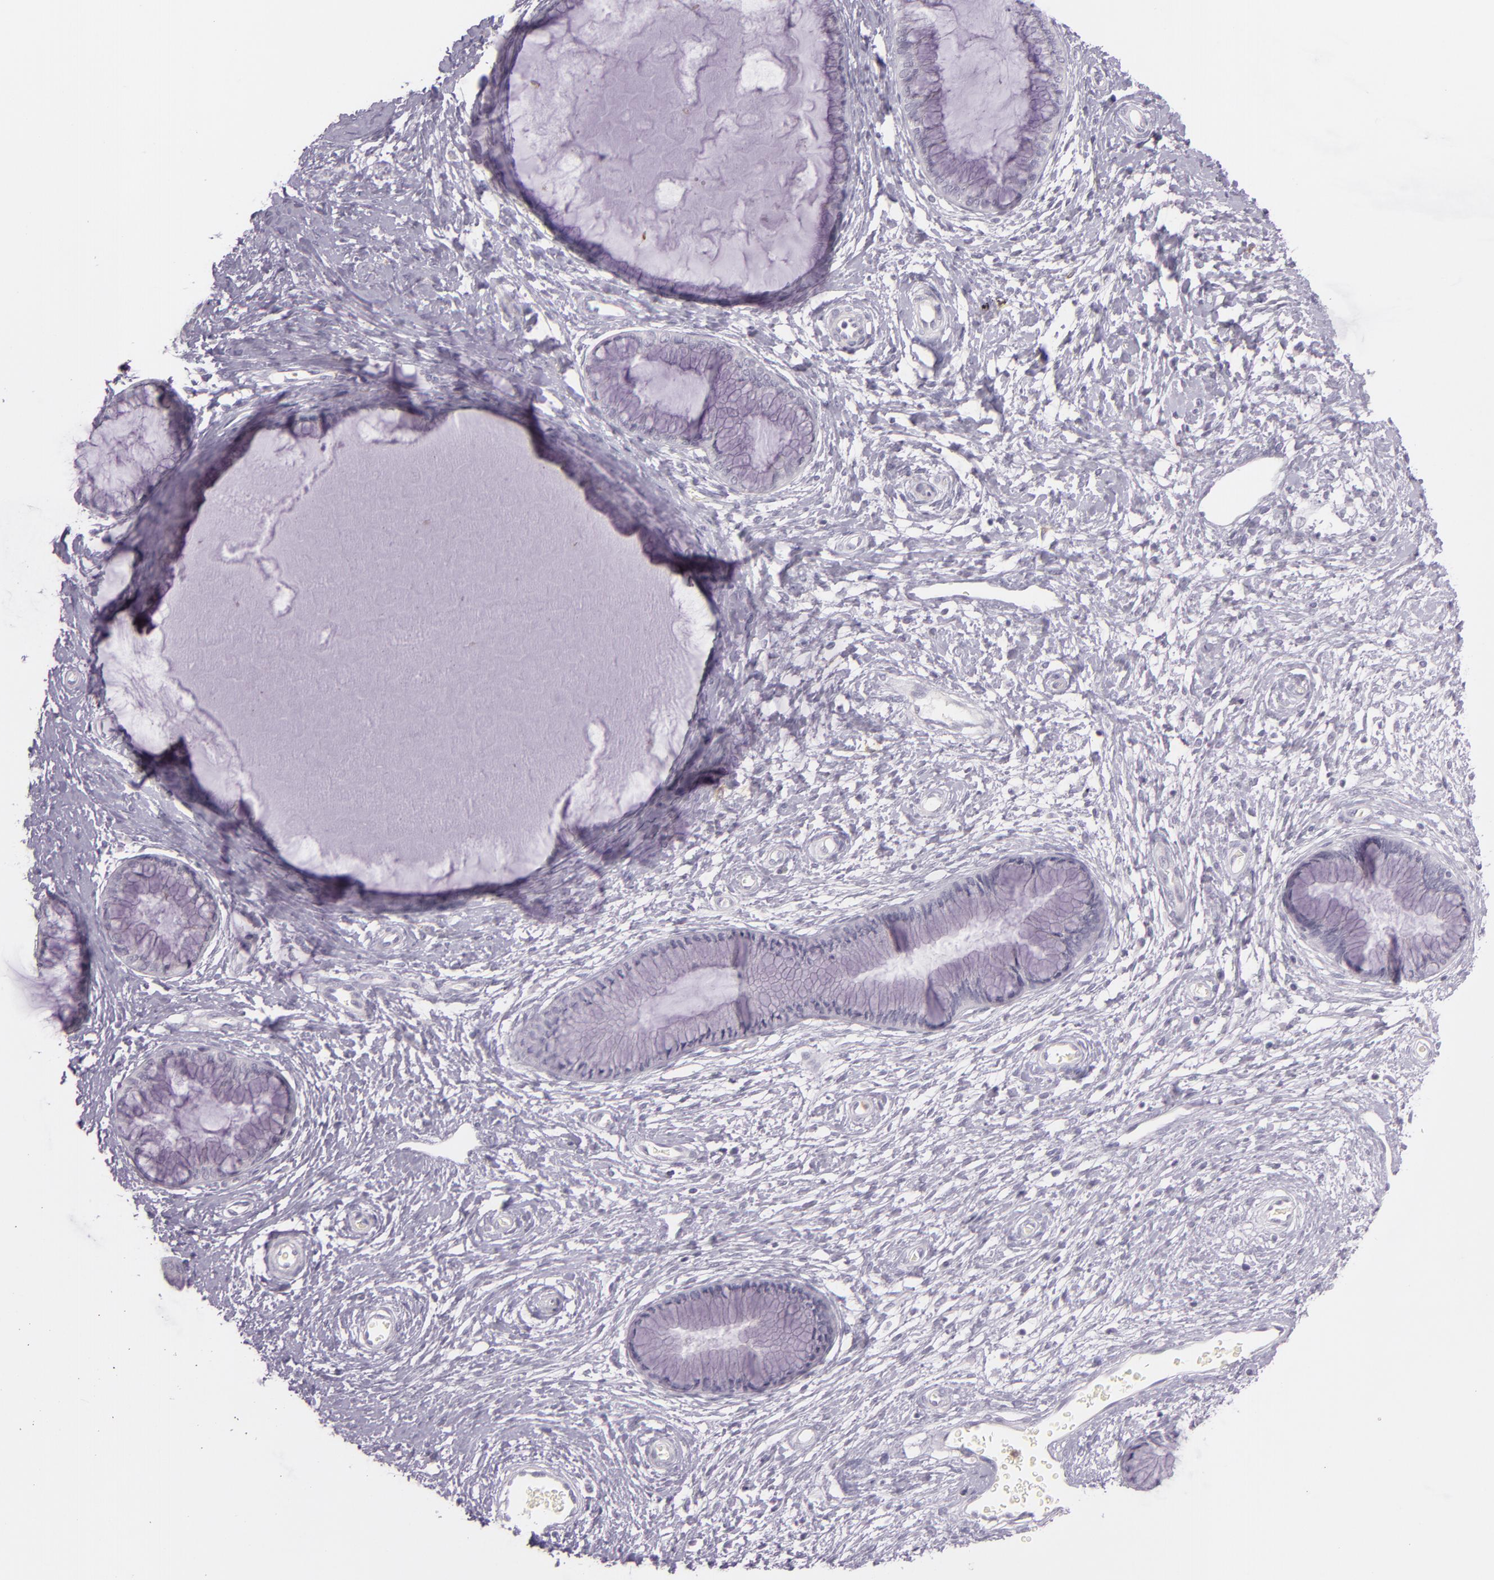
{"staining": {"intensity": "negative", "quantity": "none", "location": "none"}, "tissue": "cervix", "cell_type": "Glandular cells", "image_type": "normal", "snomed": [{"axis": "morphology", "description": "Normal tissue, NOS"}, {"axis": "topography", "description": "Cervix"}], "caption": "DAB immunohistochemical staining of benign cervix reveals no significant positivity in glandular cells.", "gene": "CBS", "patient": {"sex": "female", "age": 27}}